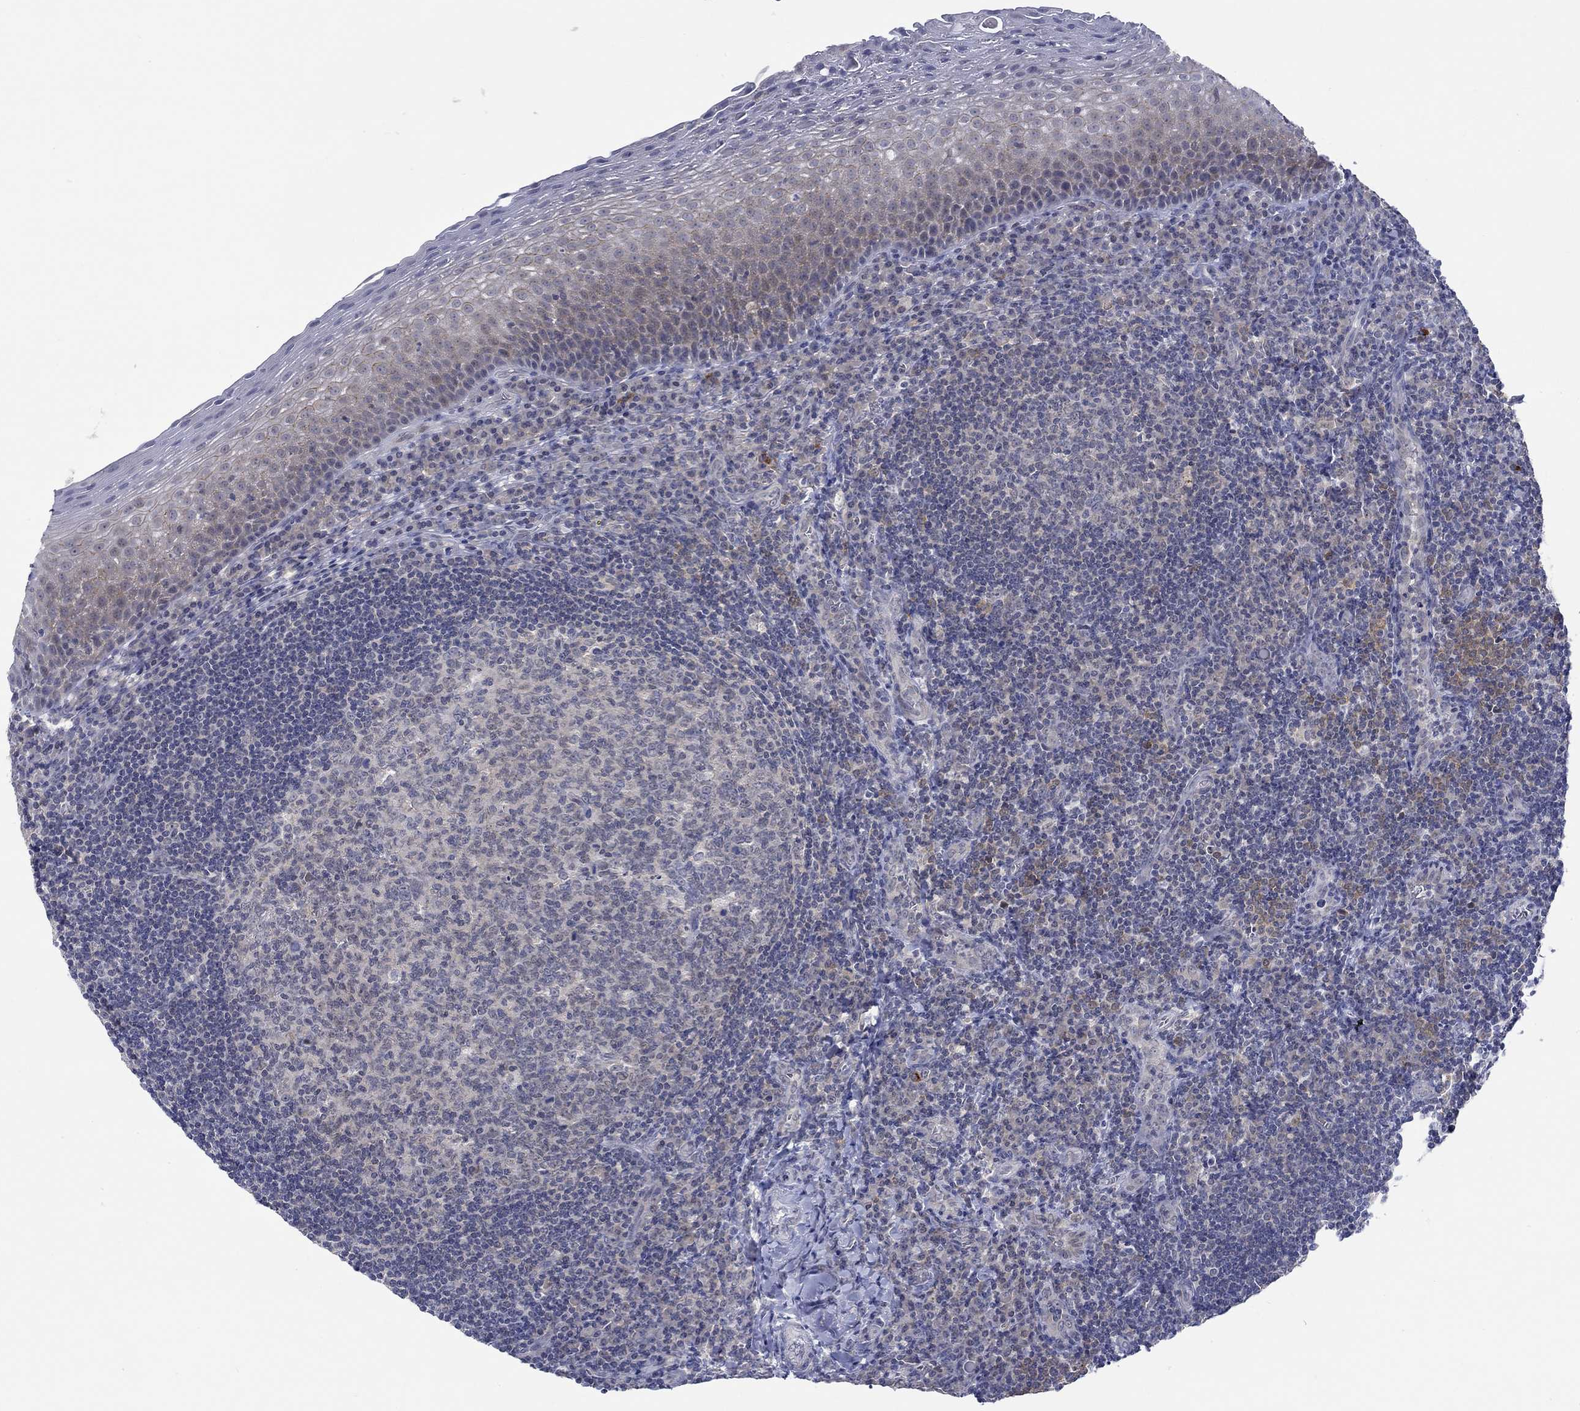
{"staining": {"intensity": "strong", "quantity": "<25%", "location": "cytoplasmic/membranous"}, "tissue": "tonsil", "cell_type": "Germinal center cells", "image_type": "normal", "snomed": [{"axis": "morphology", "description": "Normal tissue, NOS"}, {"axis": "morphology", "description": "Inflammation, NOS"}, {"axis": "topography", "description": "Tonsil"}], "caption": "Immunohistochemistry micrograph of benign tonsil: human tonsil stained using immunohistochemistry demonstrates medium levels of strong protein expression localized specifically in the cytoplasmic/membranous of germinal center cells, appearing as a cytoplasmic/membranous brown color.", "gene": "WASF1", "patient": {"sex": "female", "age": 31}}